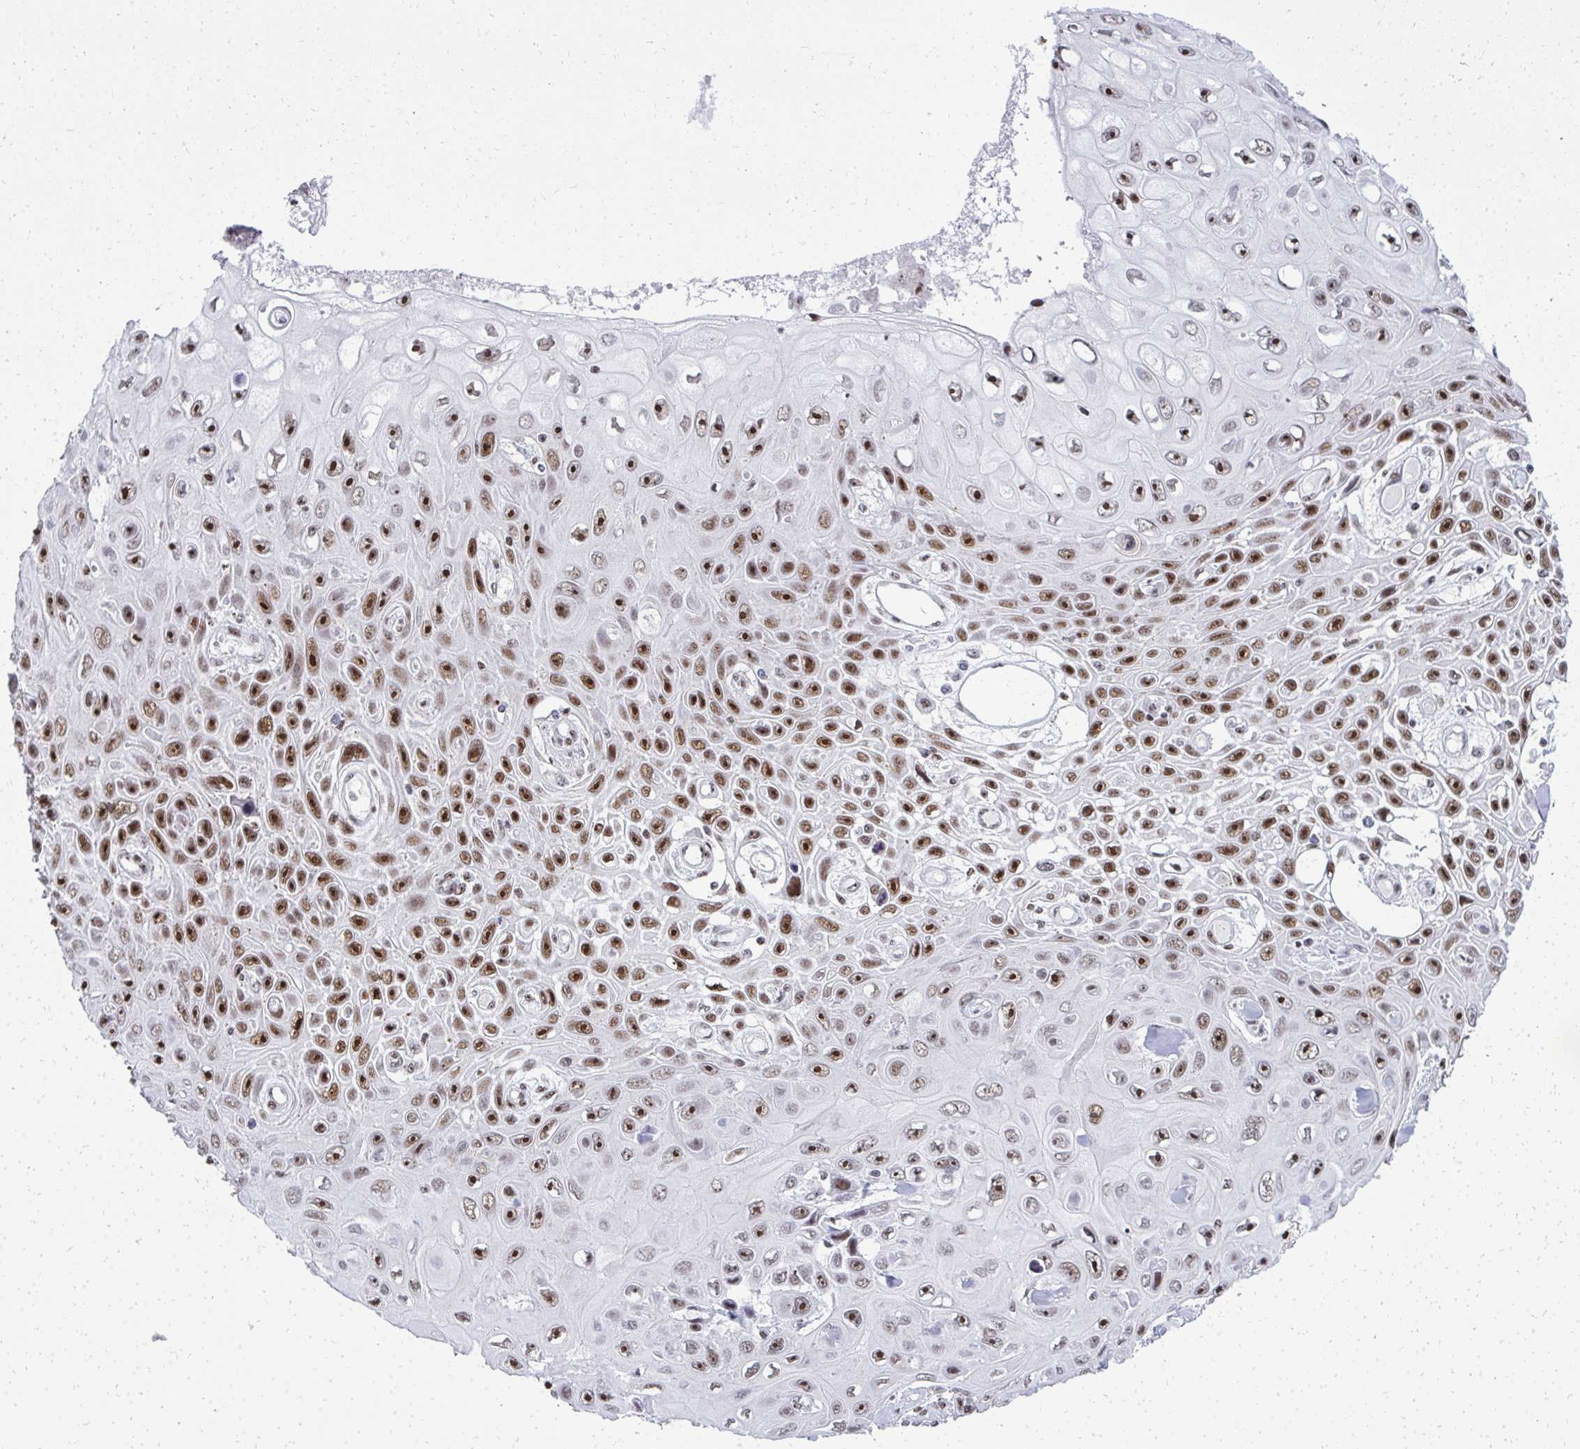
{"staining": {"intensity": "moderate", "quantity": ">75%", "location": "nuclear"}, "tissue": "skin cancer", "cell_type": "Tumor cells", "image_type": "cancer", "snomed": [{"axis": "morphology", "description": "Squamous cell carcinoma, NOS"}, {"axis": "topography", "description": "Skin"}], "caption": "Protein staining reveals moderate nuclear positivity in approximately >75% of tumor cells in squamous cell carcinoma (skin).", "gene": "SIRT7", "patient": {"sex": "male", "age": 82}}